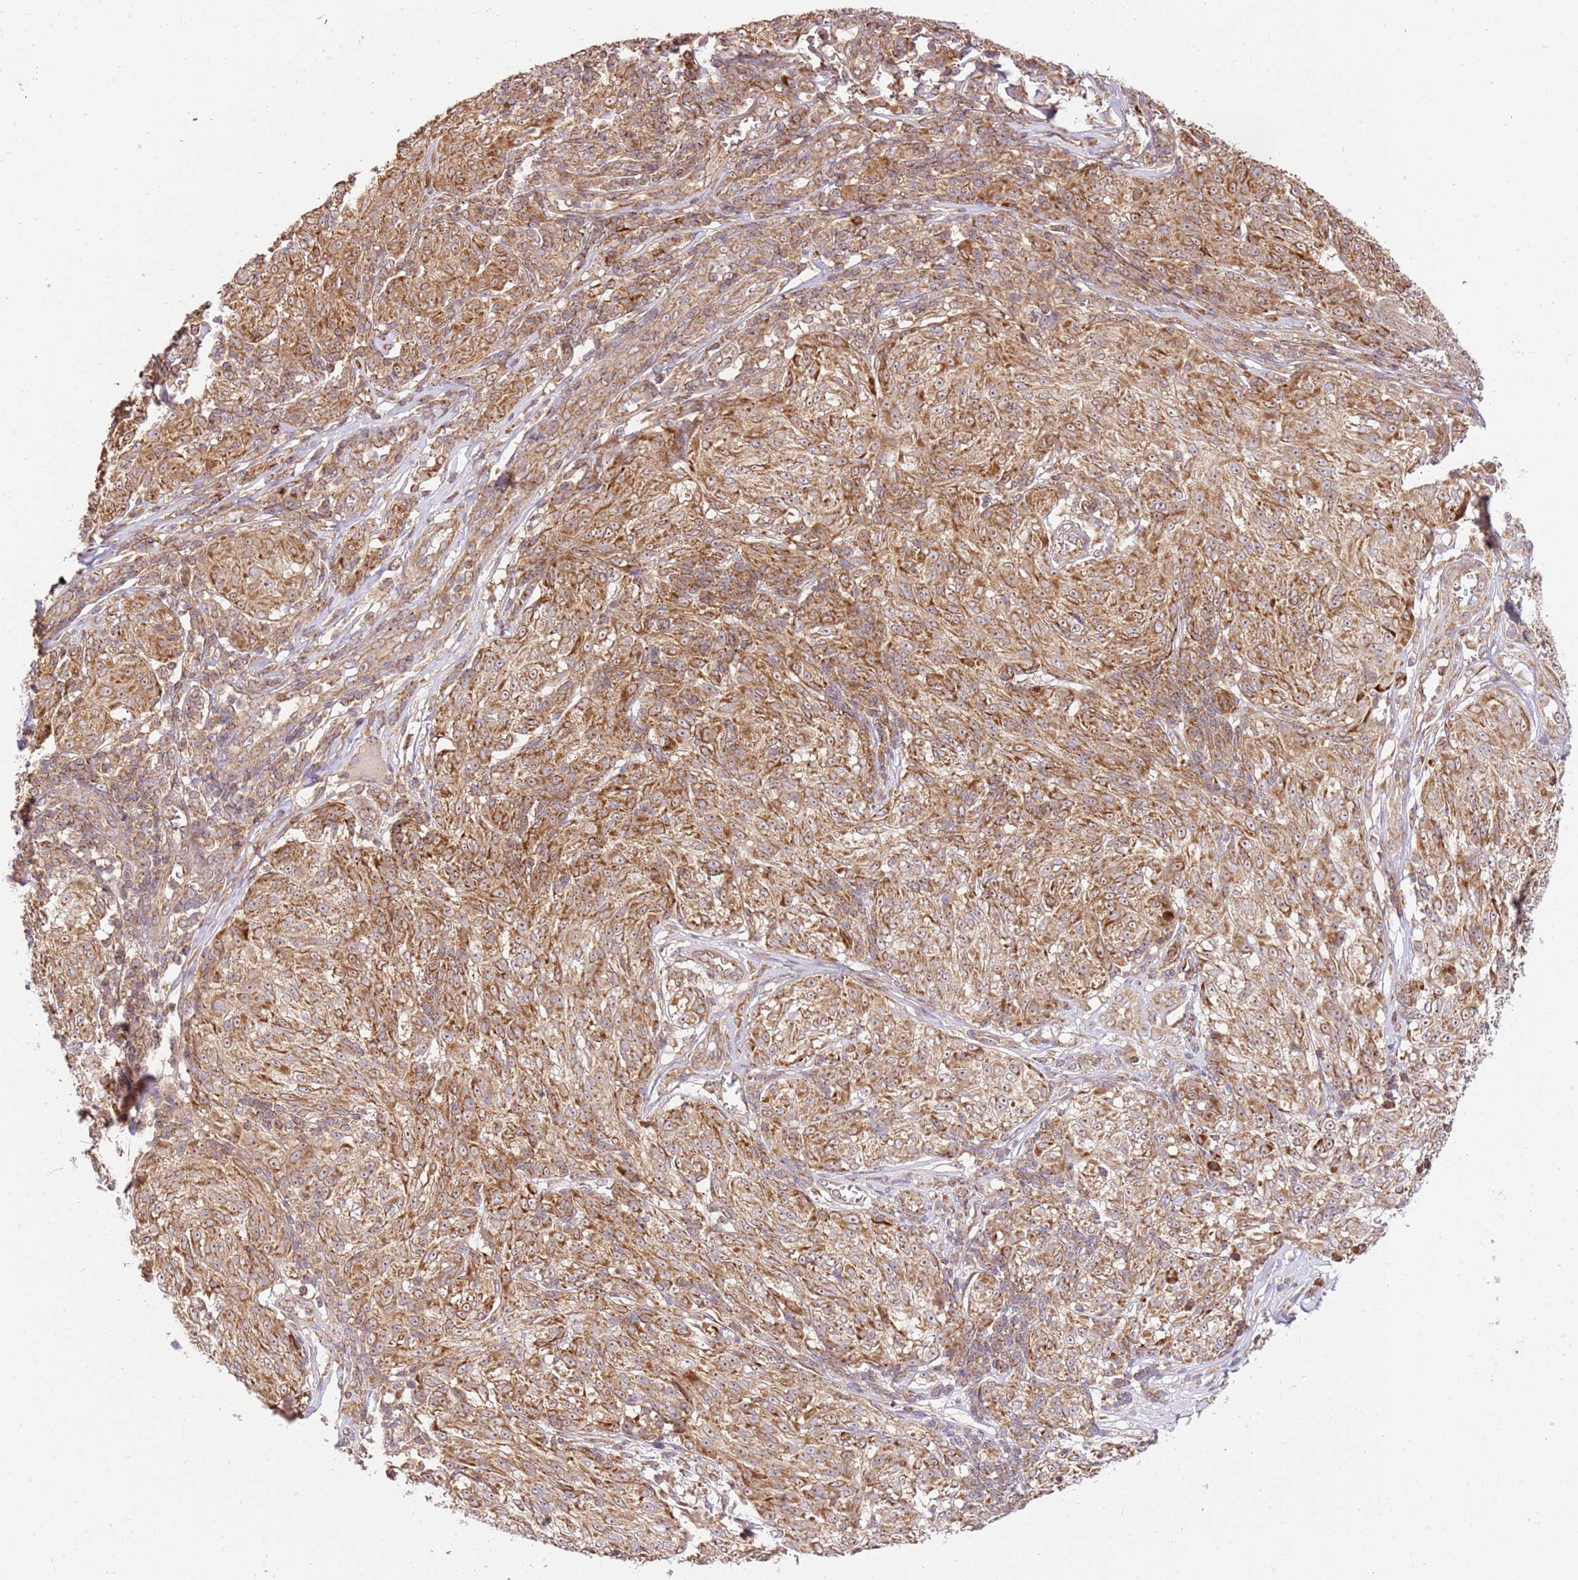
{"staining": {"intensity": "moderate", "quantity": ">75%", "location": "cytoplasmic/membranous"}, "tissue": "melanoma", "cell_type": "Tumor cells", "image_type": "cancer", "snomed": [{"axis": "morphology", "description": "Malignant melanoma, NOS"}, {"axis": "topography", "description": "Skin"}], "caption": "IHC photomicrograph of neoplastic tissue: melanoma stained using IHC reveals medium levels of moderate protein expression localized specifically in the cytoplasmic/membranous of tumor cells, appearing as a cytoplasmic/membranous brown color.", "gene": "SPATA2L", "patient": {"sex": "female", "age": 63}}